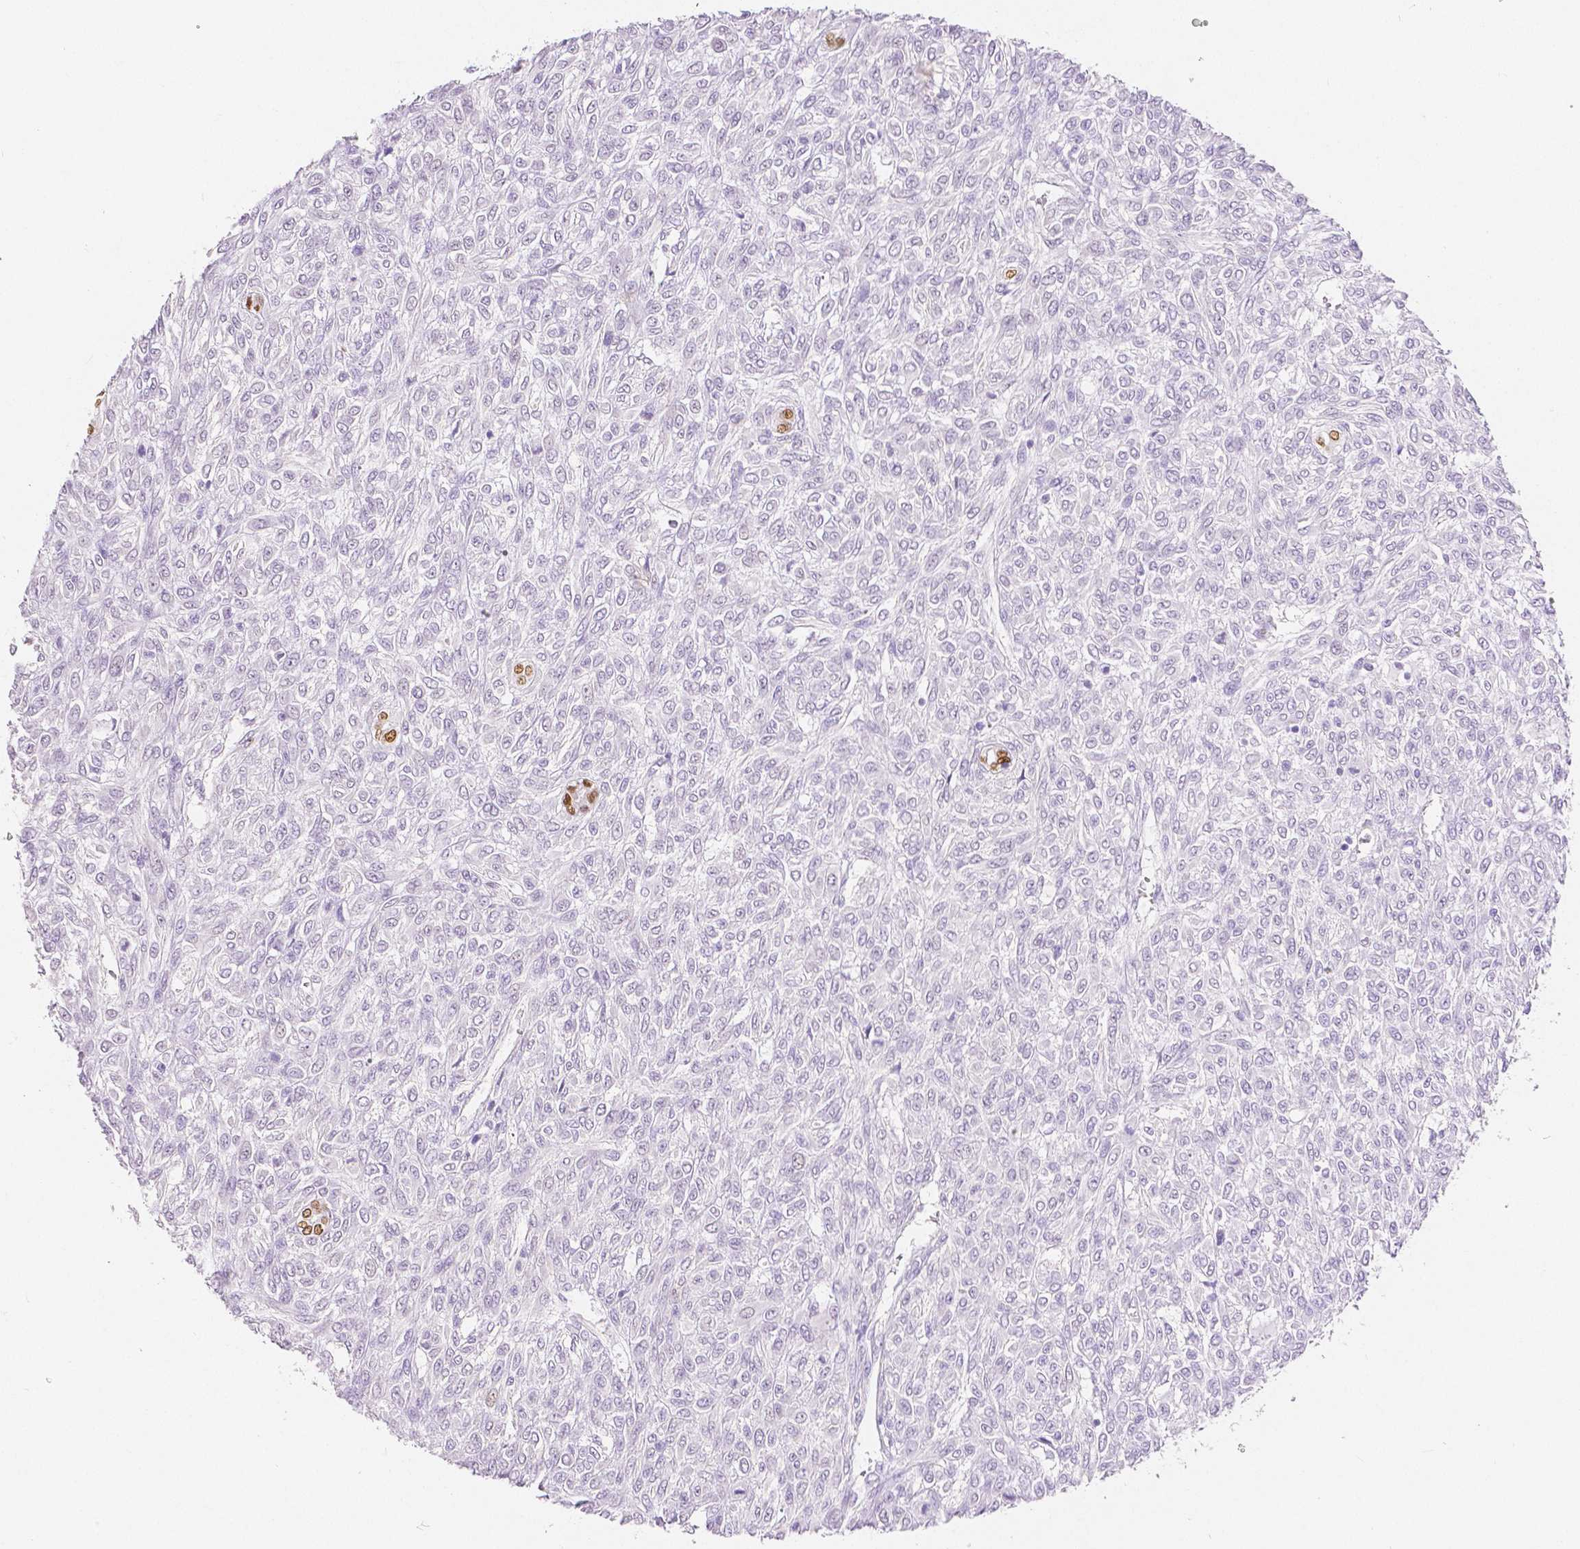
{"staining": {"intensity": "strong", "quantity": "<25%", "location": "nuclear"}, "tissue": "renal cancer", "cell_type": "Tumor cells", "image_type": "cancer", "snomed": [{"axis": "morphology", "description": "Adenocarcinoma, NOS"}, {"axis": "topography", "description": "Kidney"}], "caption": "A micrograph of human renal cancer (adenocarcinoma) stained for a protein shows strong nuclear brown staining in tumor cells.", "gene": "HNF1B", "patient": {"sex": "male", "age": 58}}